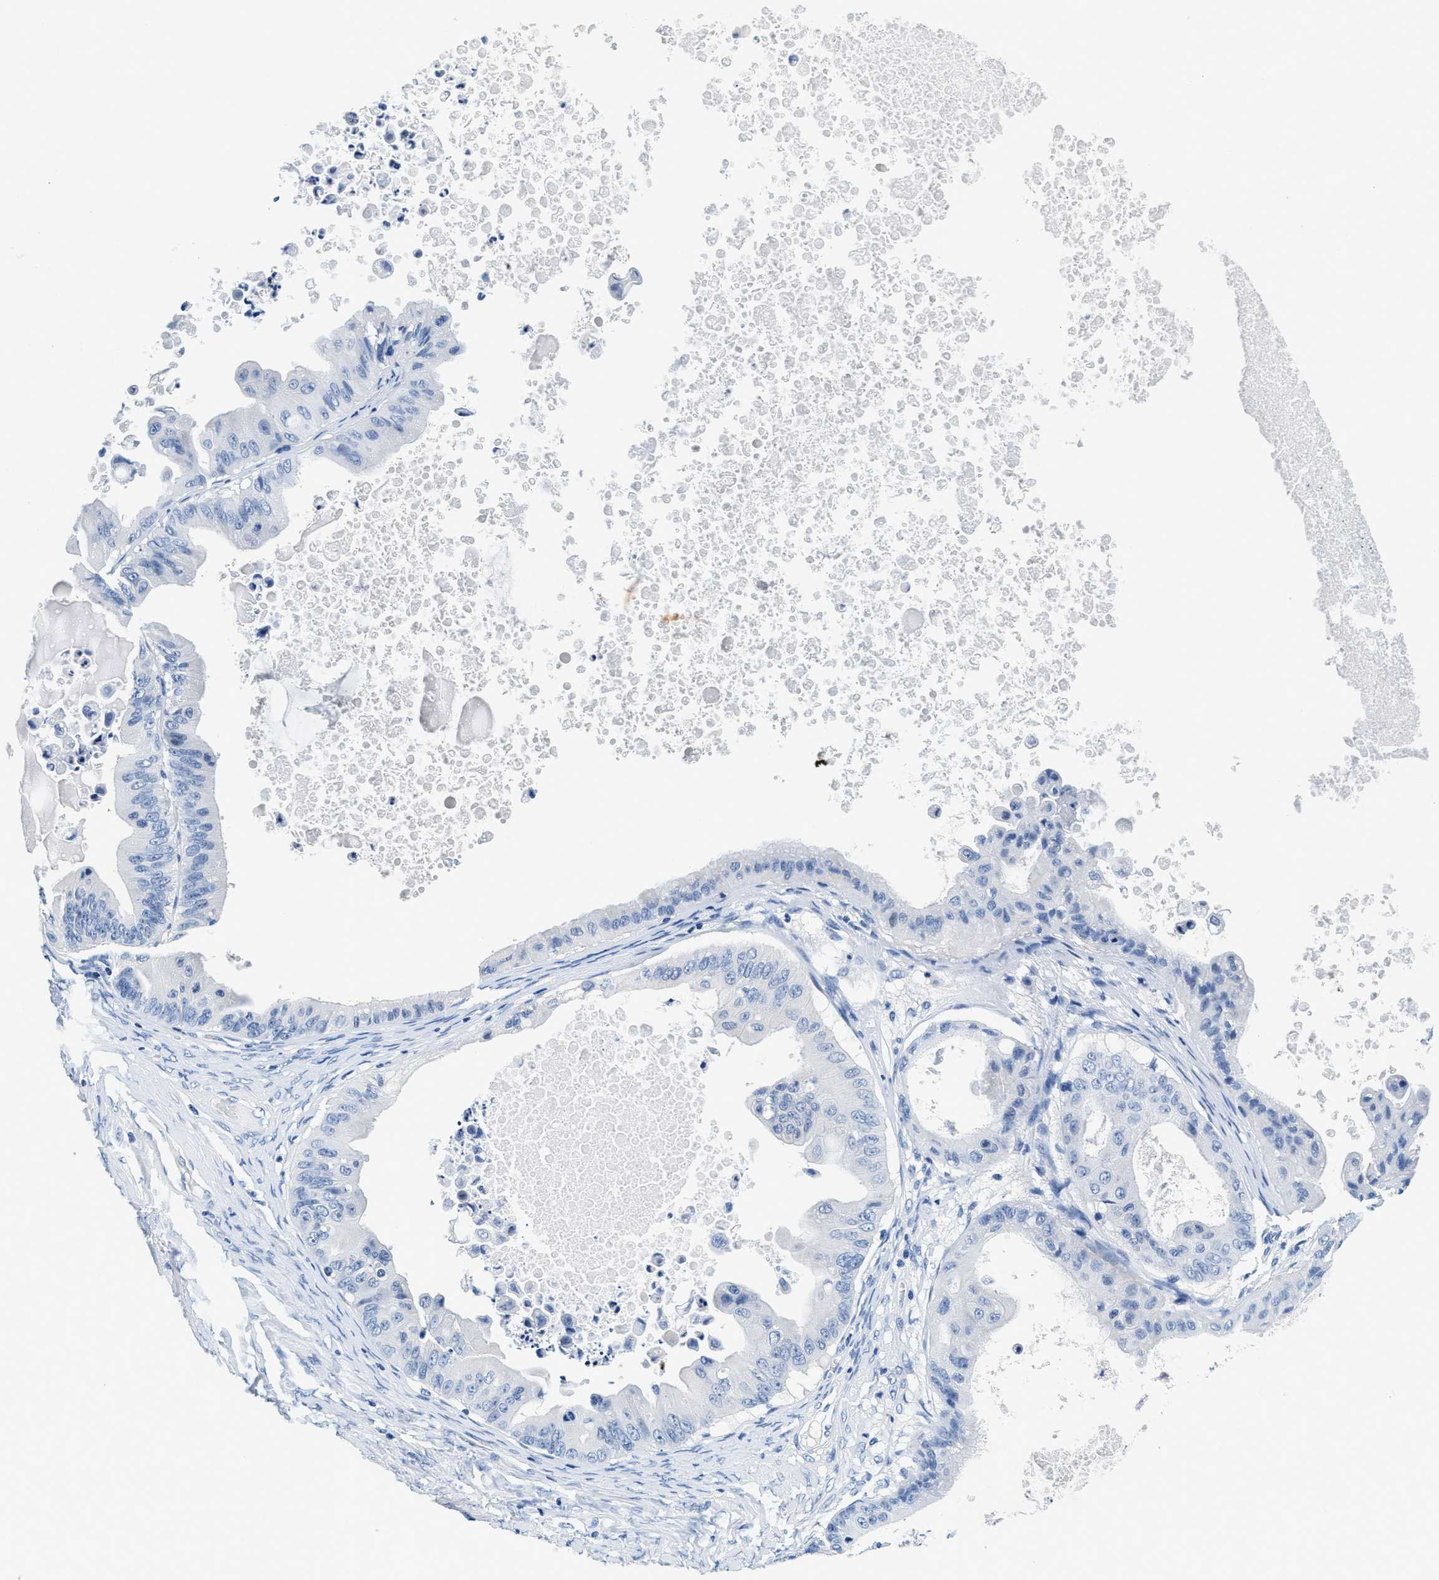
{"staining": {"intensity": "negative", "quantity": "none", "location": "none"}, "tissue": "ovarian cancer", "cell_type": "Tumor cells", "image_type": "cancer", "snomed": [{"axis": "morphology", "description": "Cystadenocarcinoma, mucinous, NOS"}, {"axis": "topography", "description": "Ovary"}], "caption": "A high-resolution micrograph shows IHC staining of mucinous cystadenocarcinoma (ovarian), which reveals no significant positivity in tumor cells.", "gene": "GSTM3", "patient": {"sex": "female", "age": 37}}